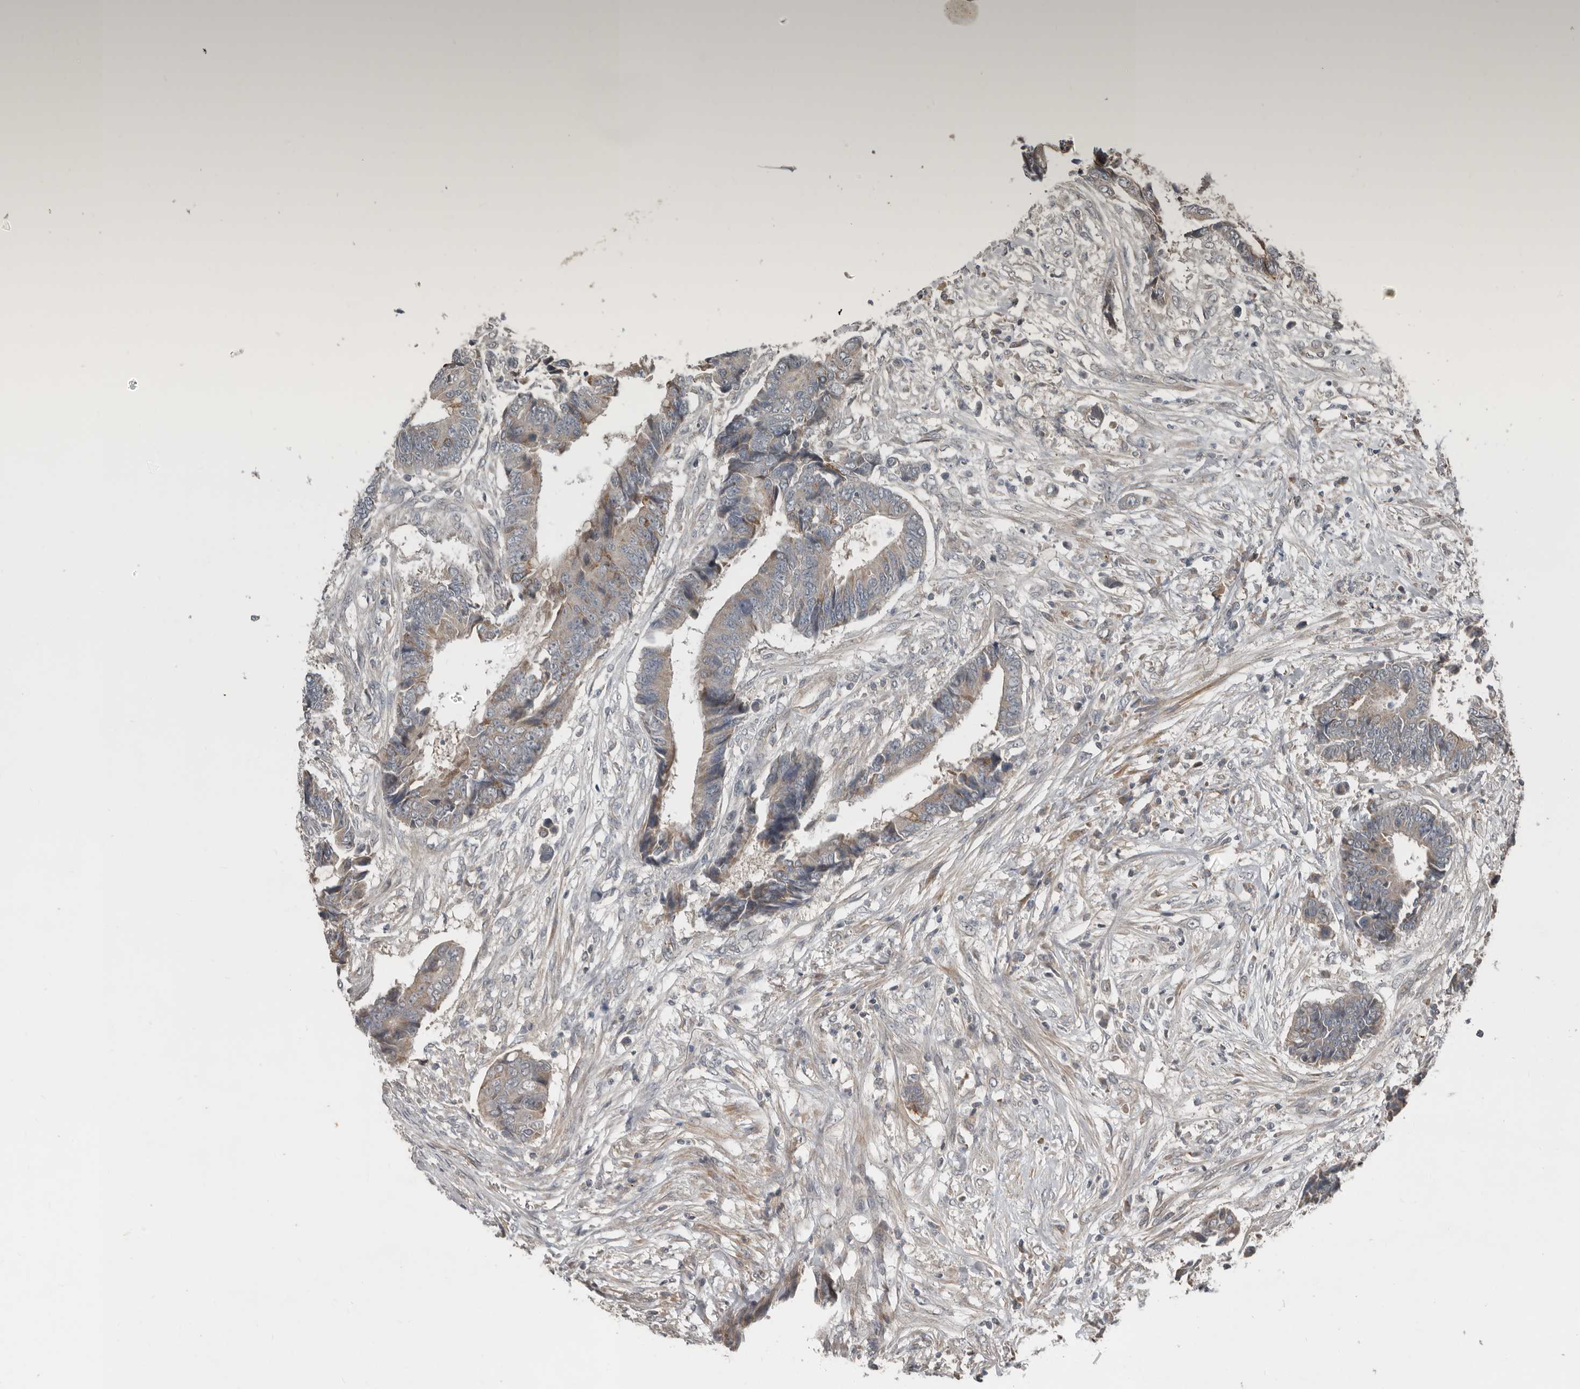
{"staining": {"intensity": "negative", "quantity": "none", "location": "none"}, "tissue": "colorectal cancer", "cell_type": "Tumor cells", "image_type": "cancer", "snomed": [{"axis": "morphology", "description": "Adenocarcinoma, NOS"}, {"axis": "topography", "description": "Rectum"}], "caption": "DAB immunohistochemical staining of colorectal cancer displays no significant expression in tumor cells.", "gene": "SLC6A7", "patient": {"sex": "male", "age": 84}}